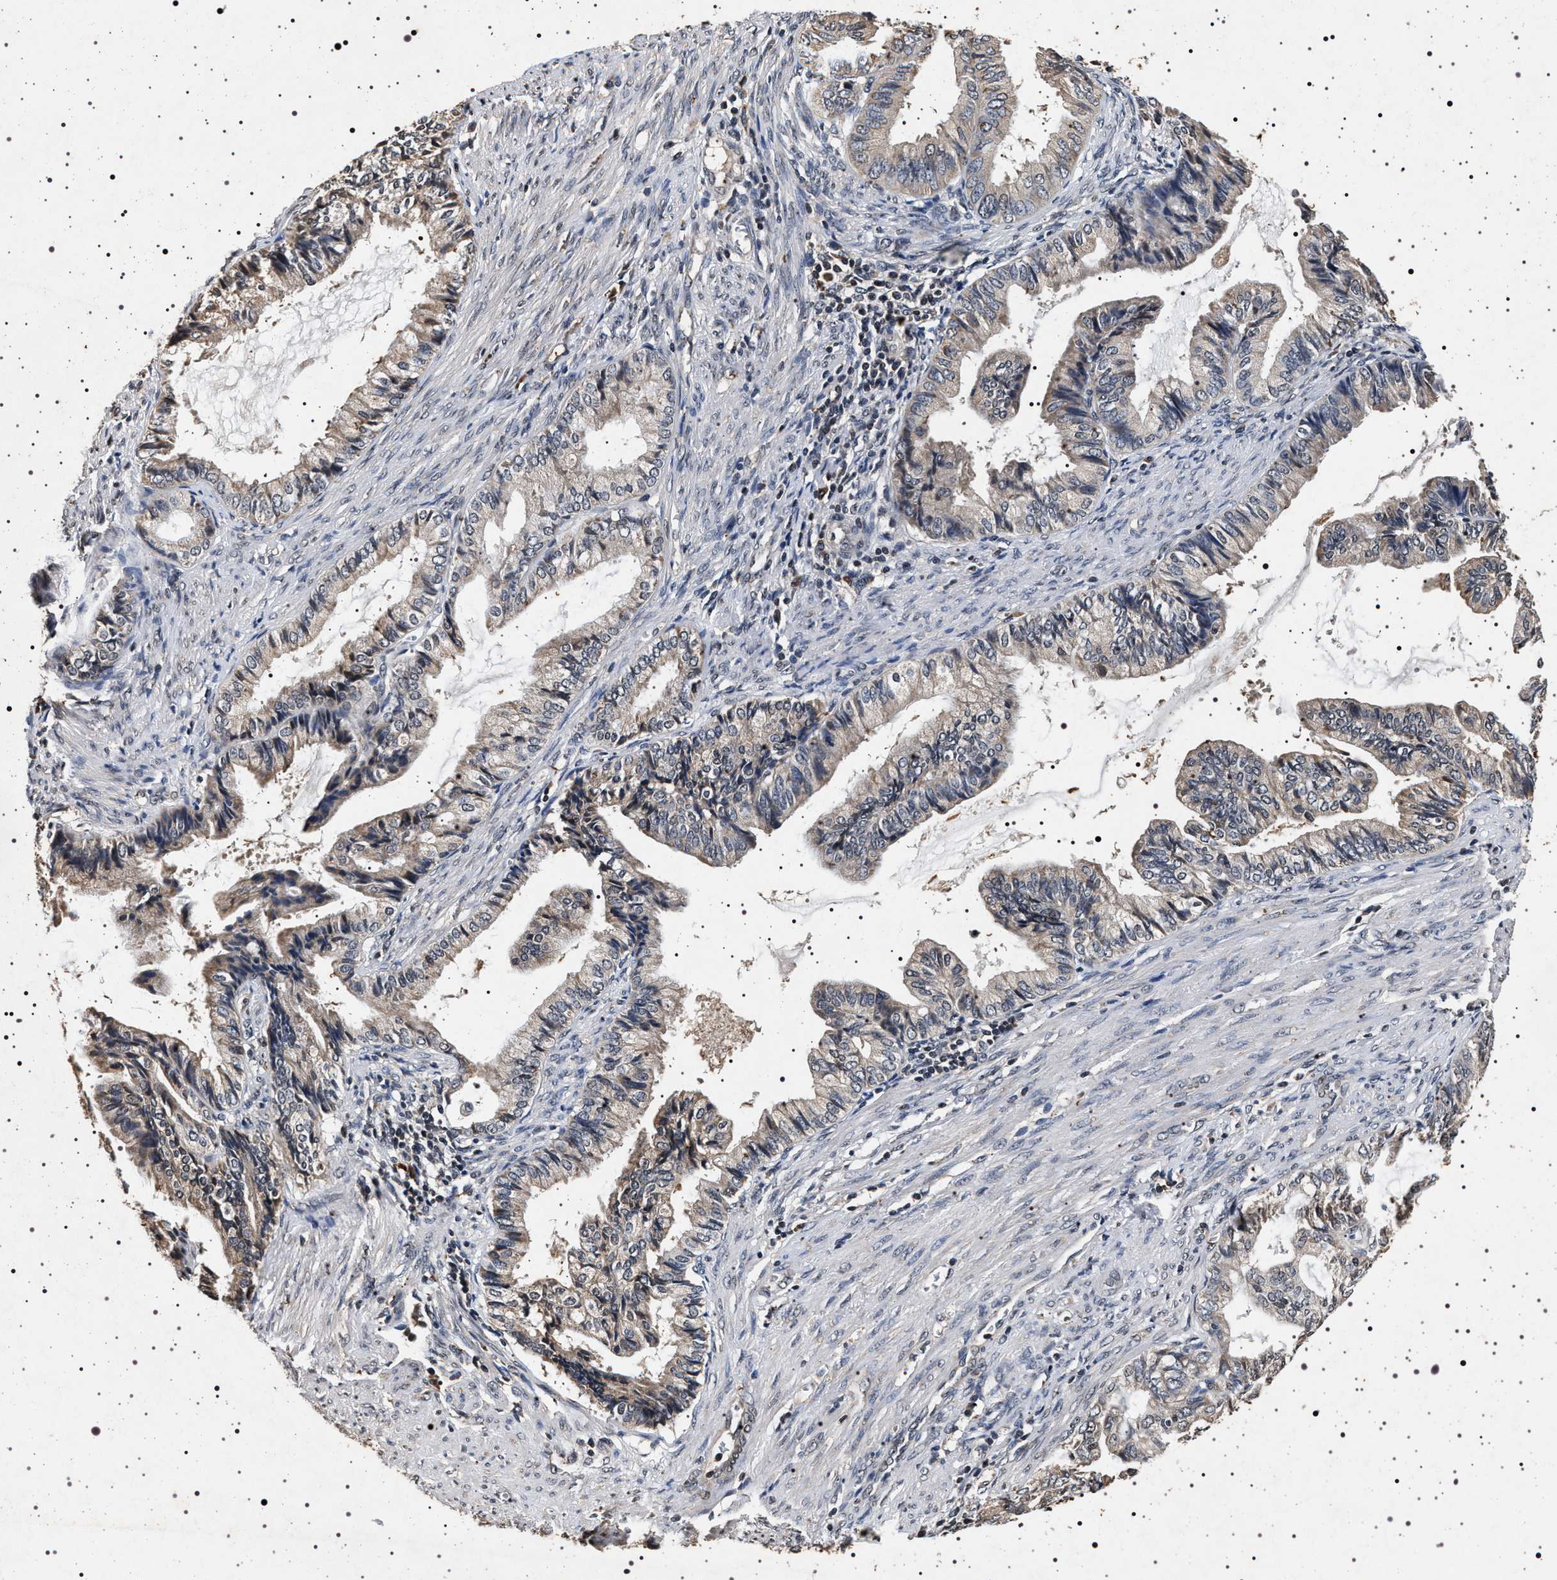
{"staining": {"intensity": "weak", "quantity": "<25%", "location": "cytoplasmic/membranous"}, "tissue": "endometrial cancer", "cell_type": "Tumor cells", "image_type": "cancer", "snomed": [{"axis": "morphology", "description": "Adenocarcinoma, NOS"}, {"axis": "topography", "description": "Endometrium"}], "caption": "The micrograph exhibits no significant staining in tumor cells of endometrial cancer.", "gene": "CDKN1B", "patient": {"sex": "female", "age": 86}}